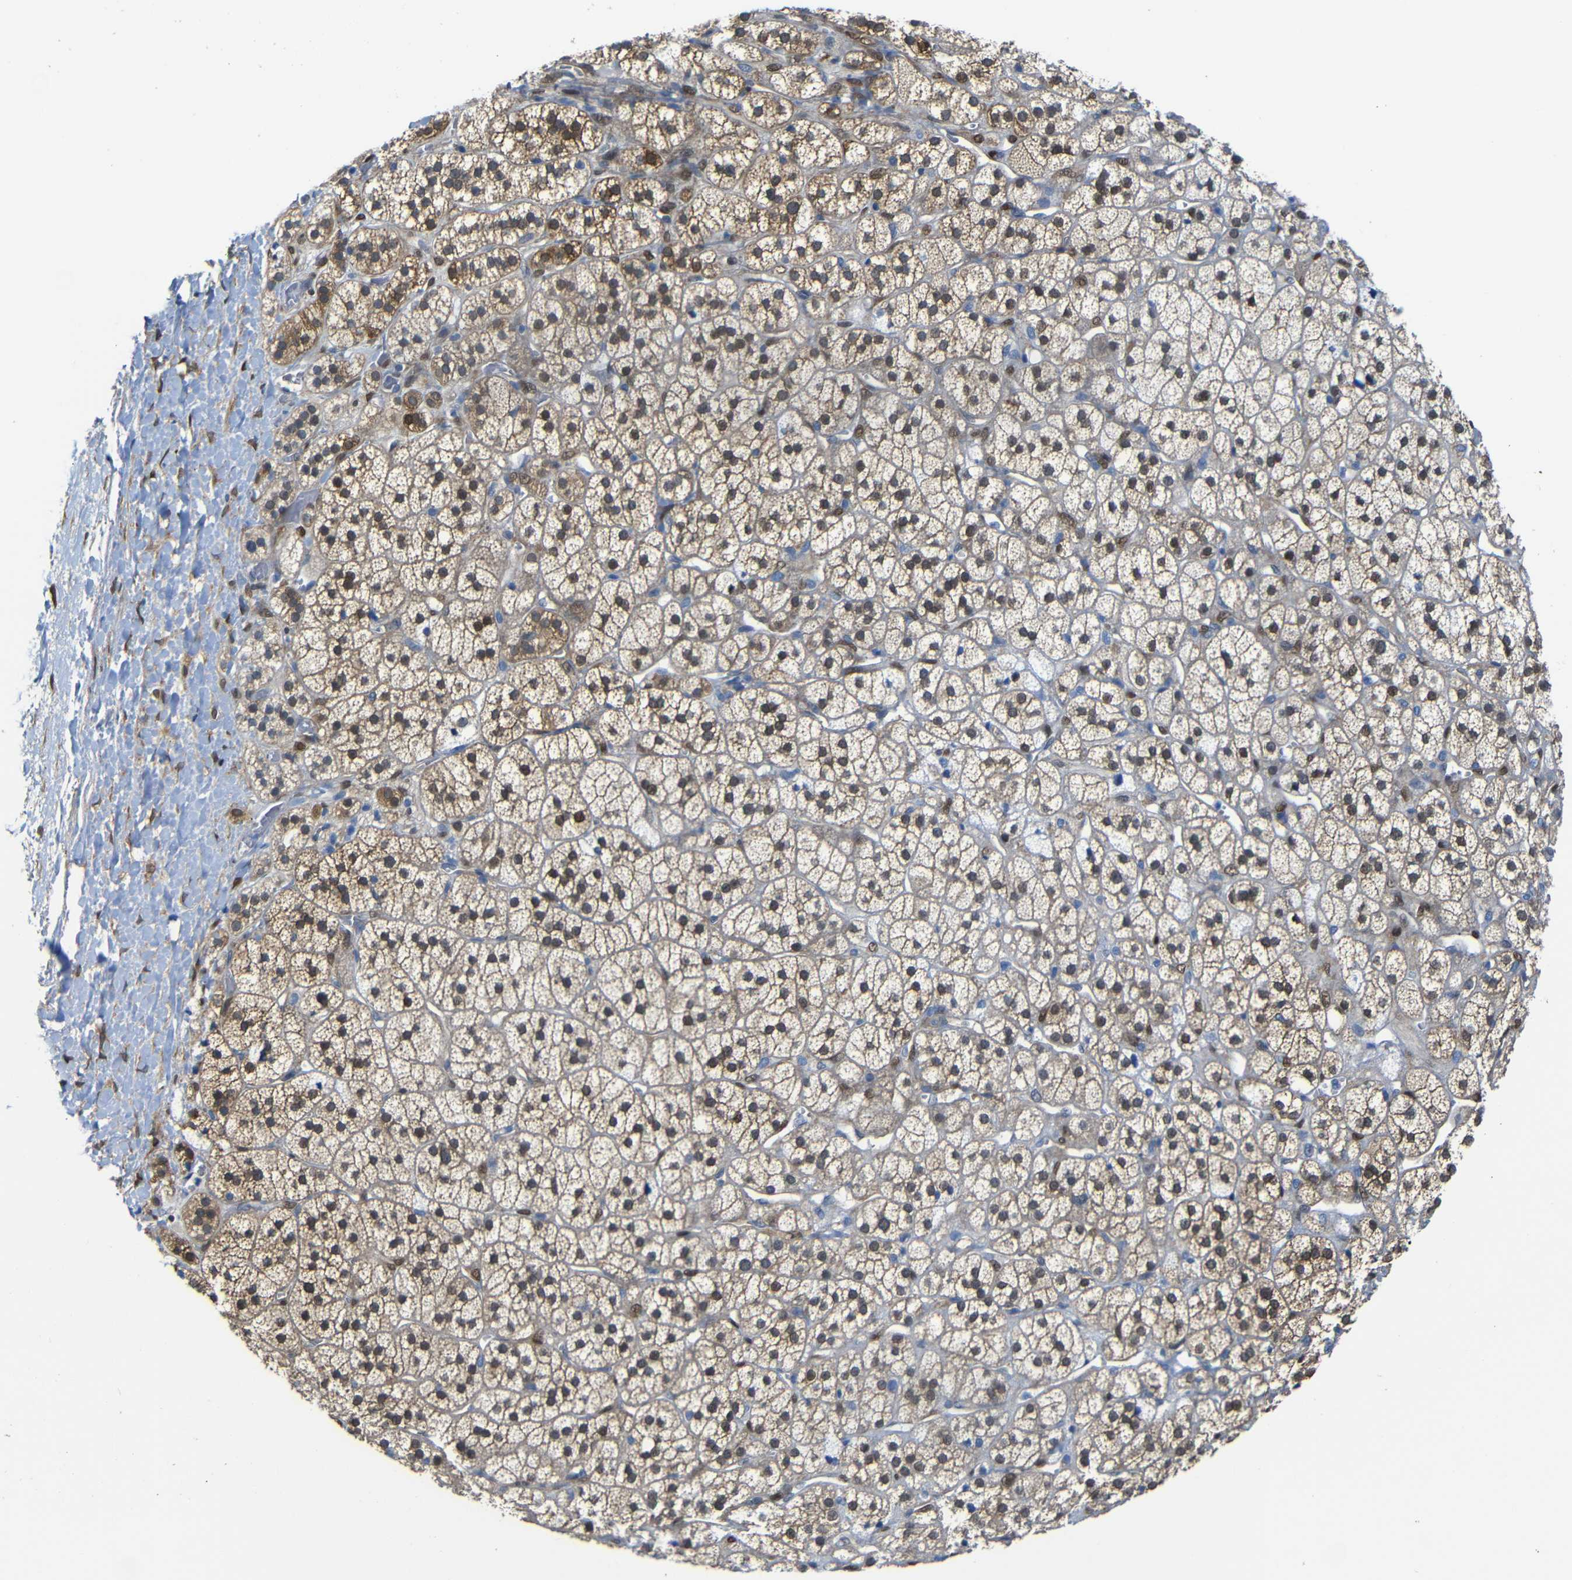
{"staining": {"intensity": "moderate", "quantity": "25%-75%", "location": "cytoplasmic/membranous,nuclear"}, "tissue": "adrenal gland", "cell_type": "Glandular cells", "image_type": "normal", "snomed": [{"axis": "morphology", "description": "Normal tissue, NOS"}, {"axis": "topography", "description": "Adrenal gland"}], "caption": "High-power microscopy captured an immunohistochemistry (IHC) micrograph of benign adrenal gland, revealing moderate cytoplasmic/membranous,nuclear expression in approximately 25%-75% of glandular cells.", "gene": "YAP1", "patient": {"sex": "male", "age": 56}}